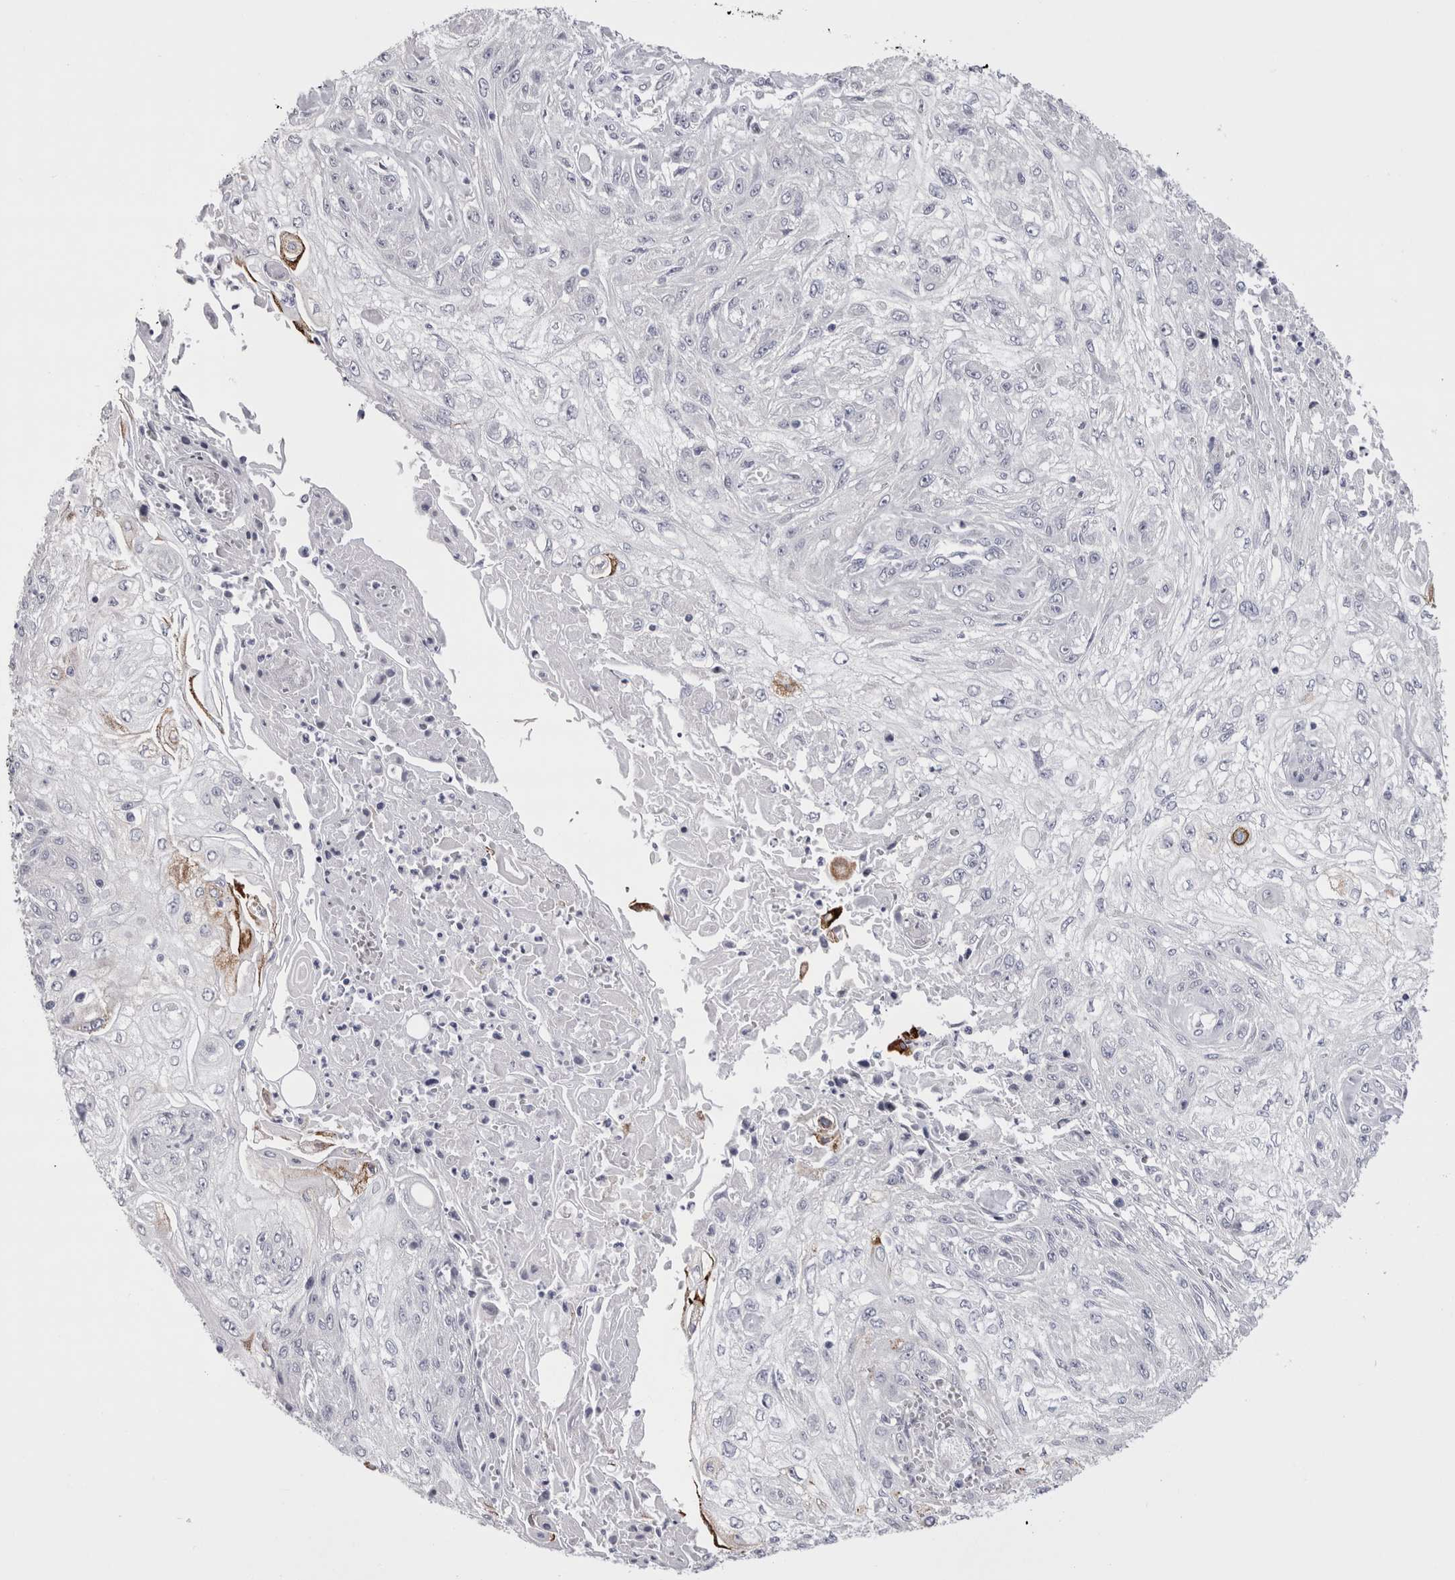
{"staining": {"intensity": "moderate", "quantity": "<25%", "location": "cytoplasmic/membranous"}, "tissue": "skin cancer", "cell_type": "Tumor cells", "image_type": "cancer", "snomed": [{"axis": "morphology", "description": "Squamous cell carcinoma, NOS"}, {"axis": "morphology", "description": "Squamous cell carcinoma, metastatic, NOS"}, {"axis": "topography", "description": "Skin"}, {"axis": "topography", "description": "Lymph node"}], "caption": "Skin cancer (metastatic squamous cell carcinoma) was stained to show a protein in brown. There is low levels of moderate cytoplasmic/membranous staining in approximately <25% of tumor cells.", "gene": "PWP2", "patient": {"sex": "male", "age": 75}}